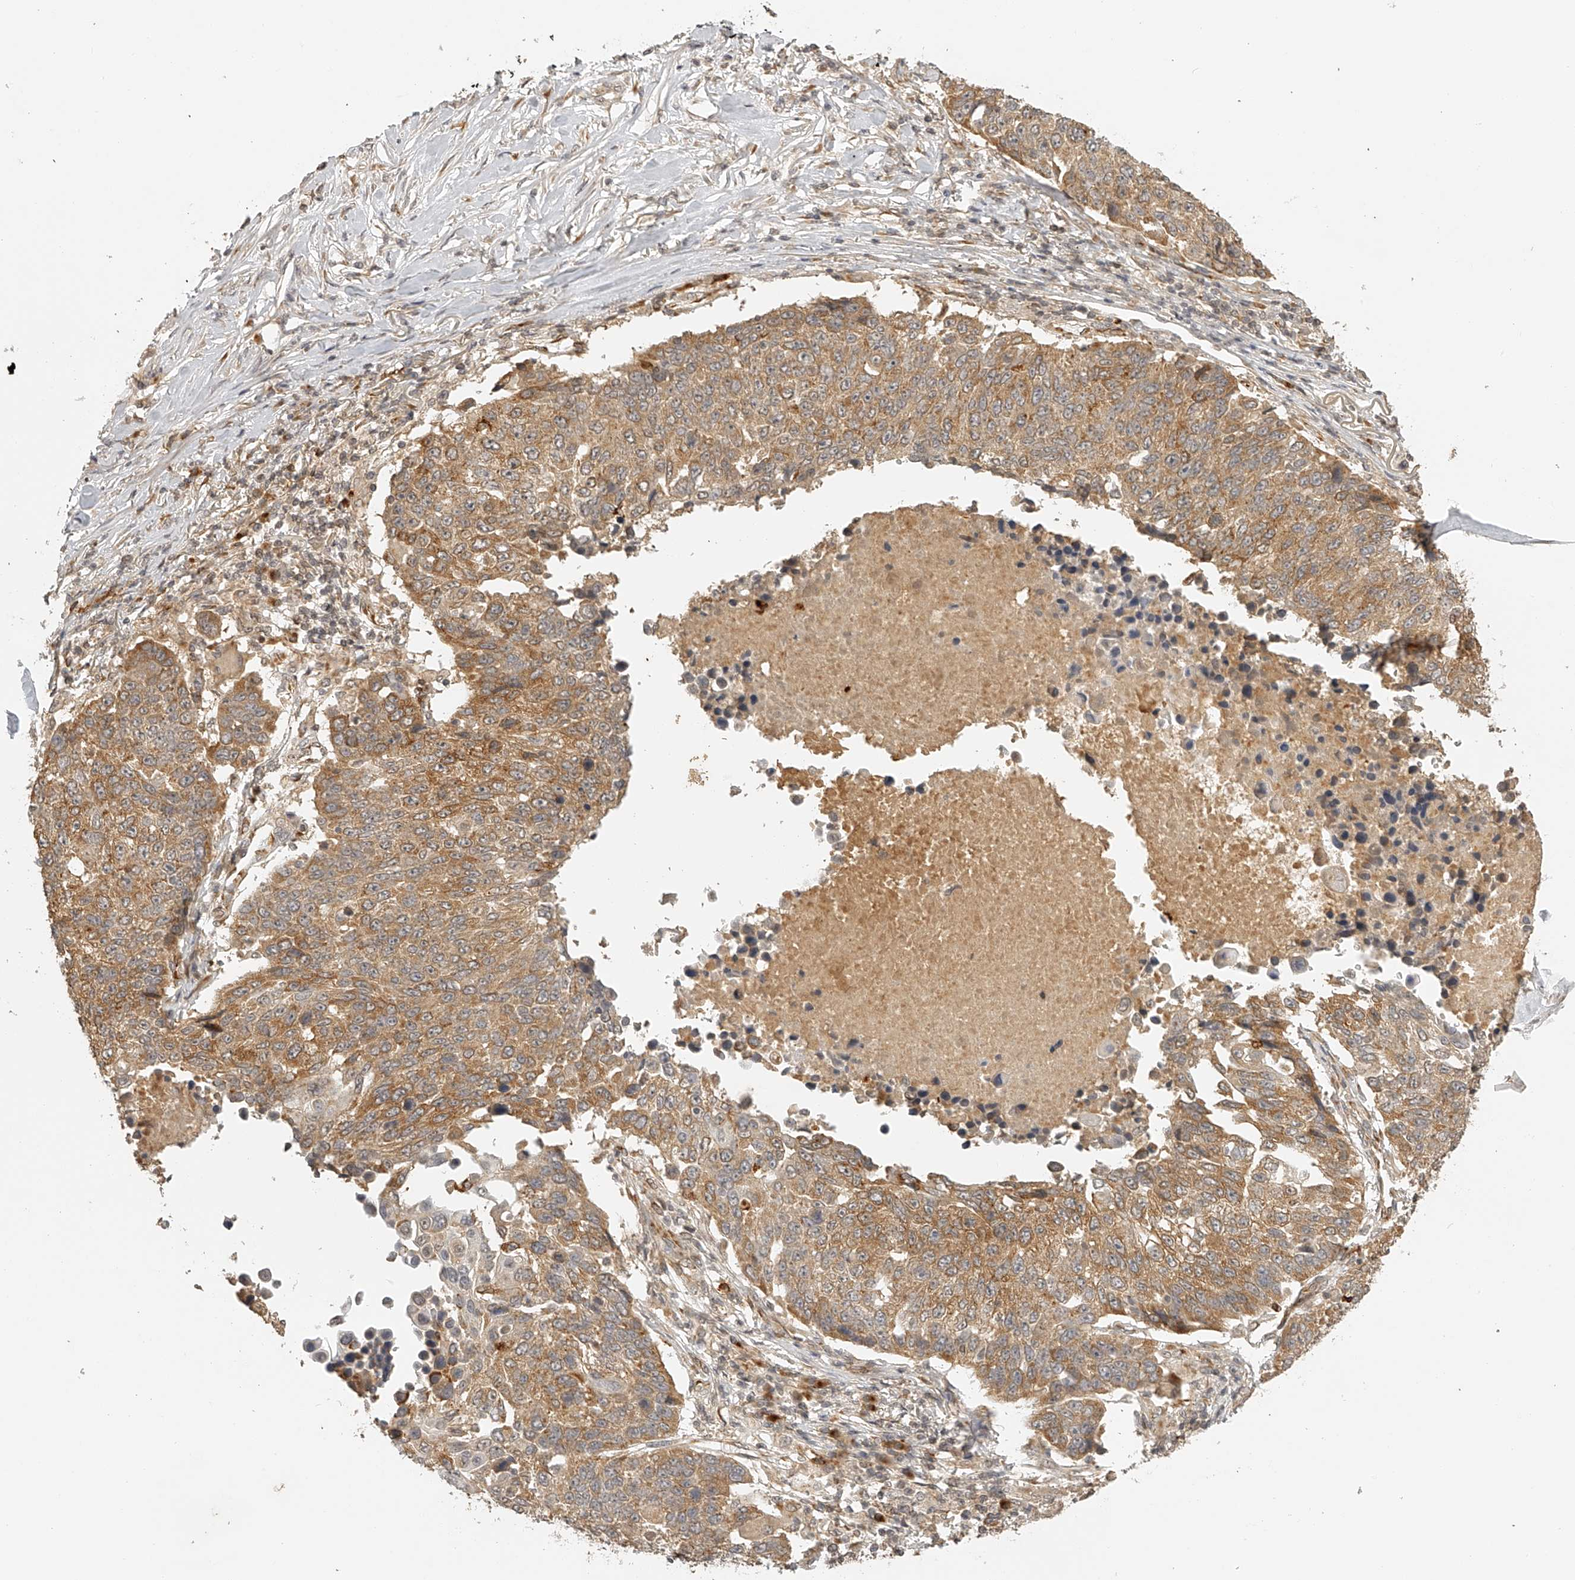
{"staining": {"intensity": "moderate", "quantity": ">75%", "location": "cytoplasmic/membranous"}, "tissue": "lung cancer", "cell_type": "Tumor cells", "image_type": "cancer", "snomed": [{"axis": "morphology", "description": "Squamous cell carcinoma, NOS"}, {"axis": "topography", "description": "Lung"}], "caption": "This is an image of immunohistochemistry (IHC) staining of lung squamous cell carcinoma, which shows moderate expression in the cytoplasmic/membranous of tumor cells.", "gene": "BCL2L11", "patient": {"sex": "male", "age": 66}}